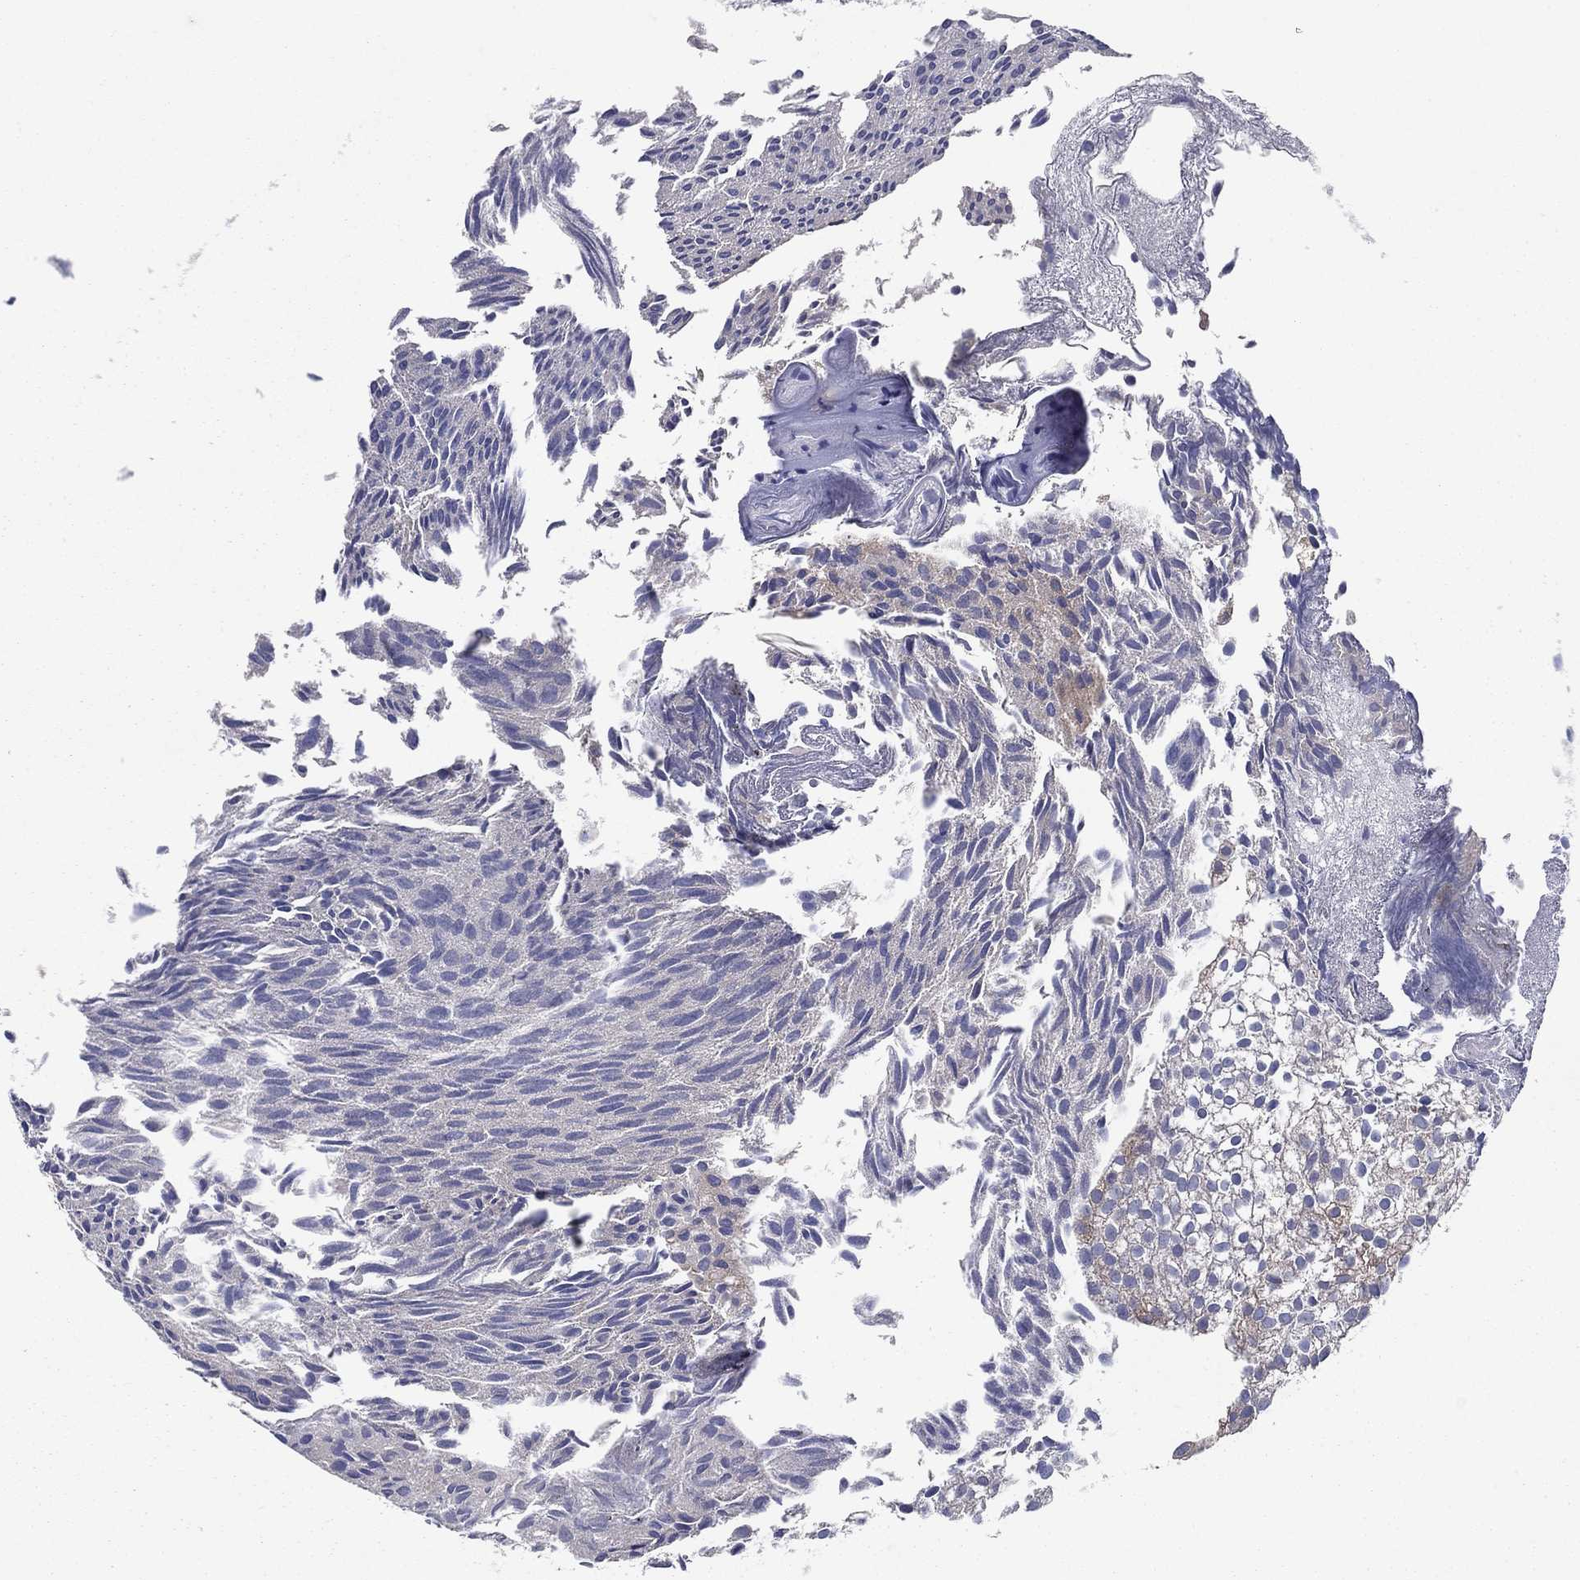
{"staining": {"intensity": "moderate", "quantity": "<25%", "location": "cytoplasmic/membranous"}, "tissue": "urothelial cancer", "cell_type": "Tumor cells", "image_type": "cancer", "snomed": [{"axis": "morphology", "description": "Urothelial carcinoma, Low grade"}, {"axis": "topography", "description": "Urinary bladder"}], "caption": "Protein expression analysis of human urothelial cancer reveals moderate cytoplasmic/membranous positivity in about <25% of tumor cells.", "gene": "PLS1", "patient": {"sex": "male", "age": 89}}